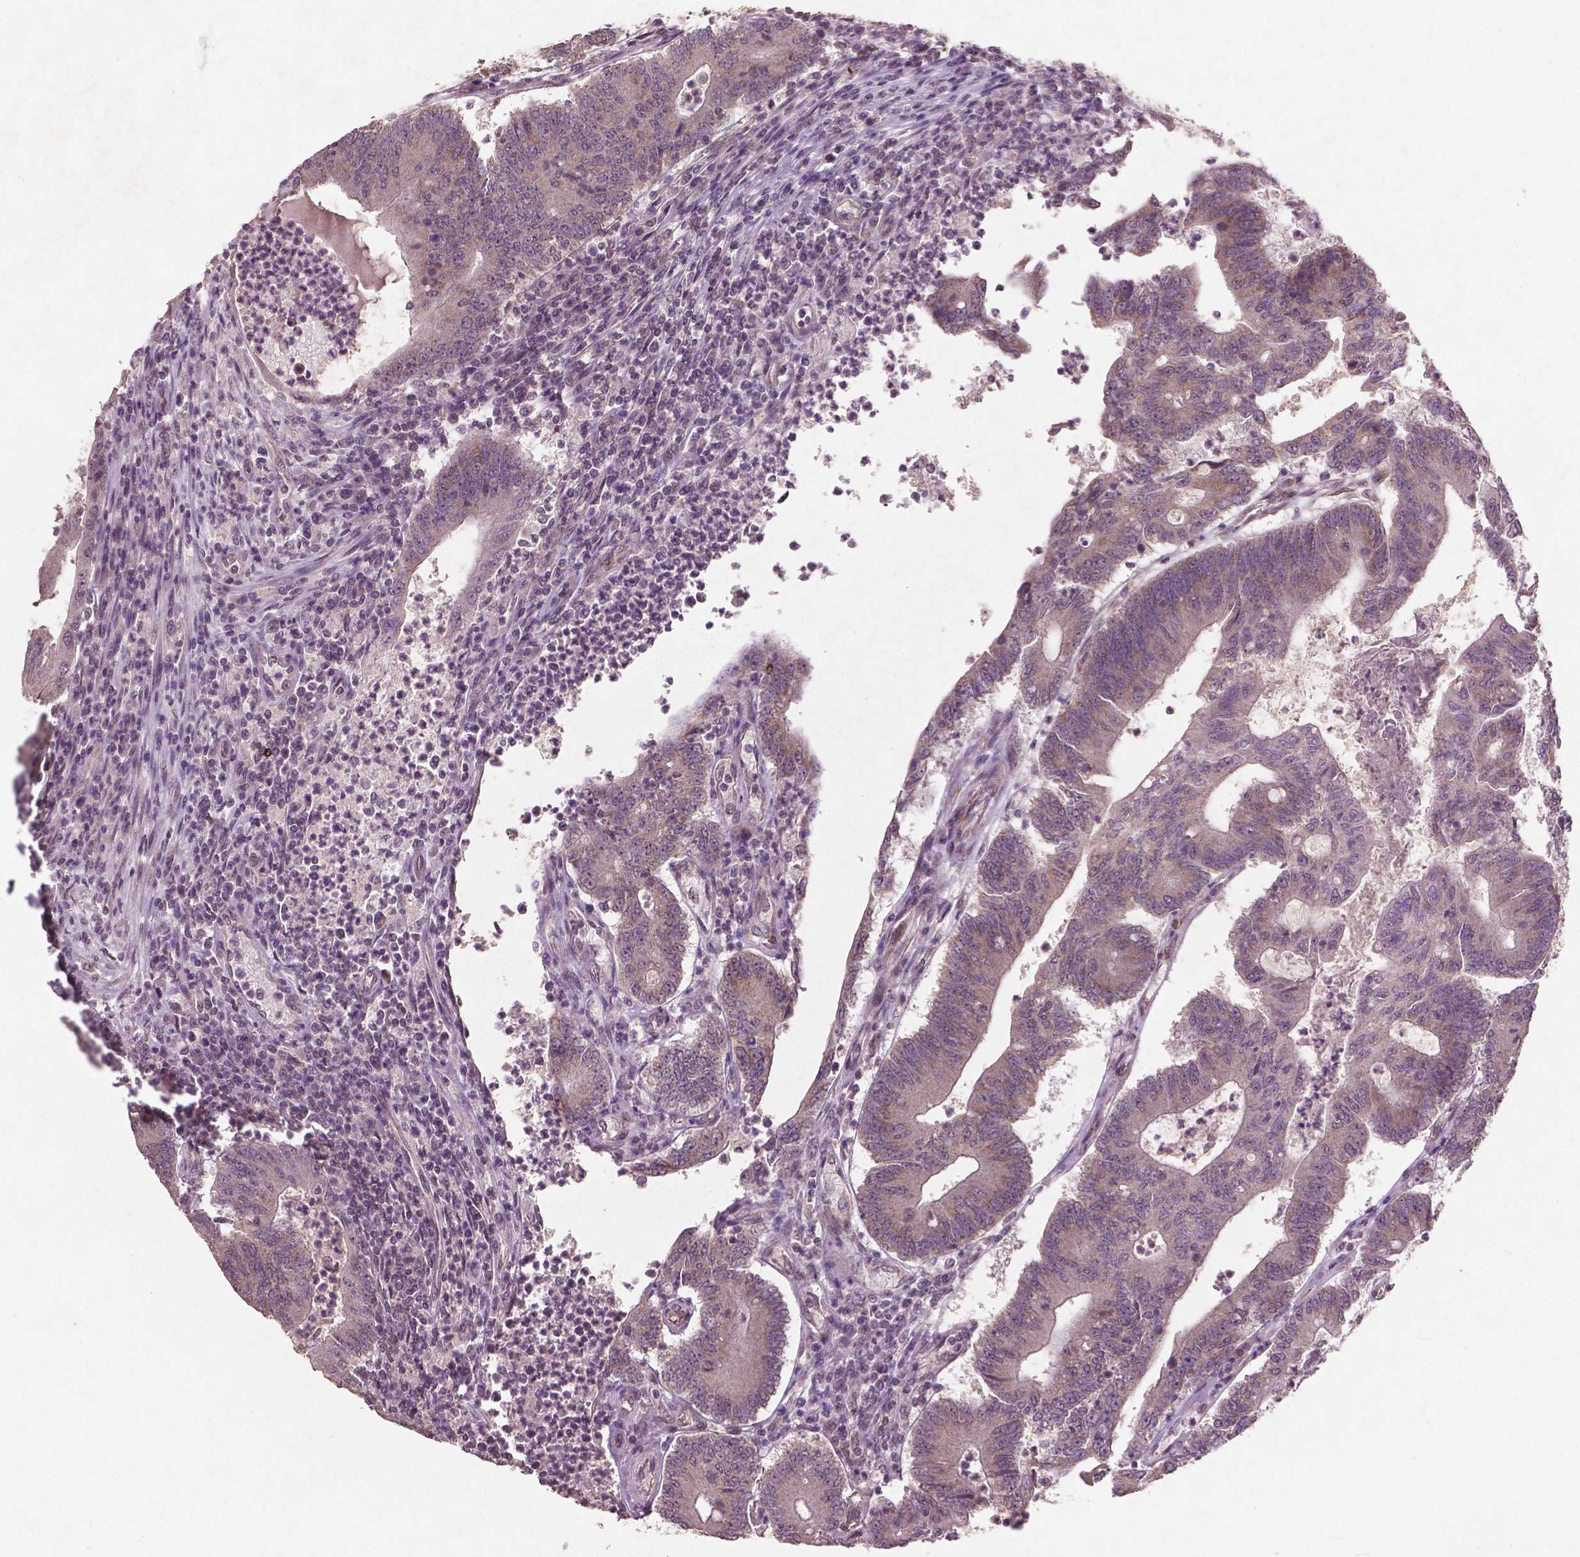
{"staining": {"intensity": "weak", "quantity": "<25%", "location": "cytoplasmic/membranous"}, "tissue": "colorectal cancer", "cell_type": "Tumor cells", "image_type": "cancer", "snomed": [{"axis": "morphology", "description": "Adenocarcinoma, NOS"}, {"axis": "topography", "description": "Colon"}], "caption": "Colorectal cancer (adenocarcinoma) stained for a protein using immunohistochemistry exhibits no staining tumor cells.", "gene": "SMAD2", "patient": {"sex": "female", "age": 70}}